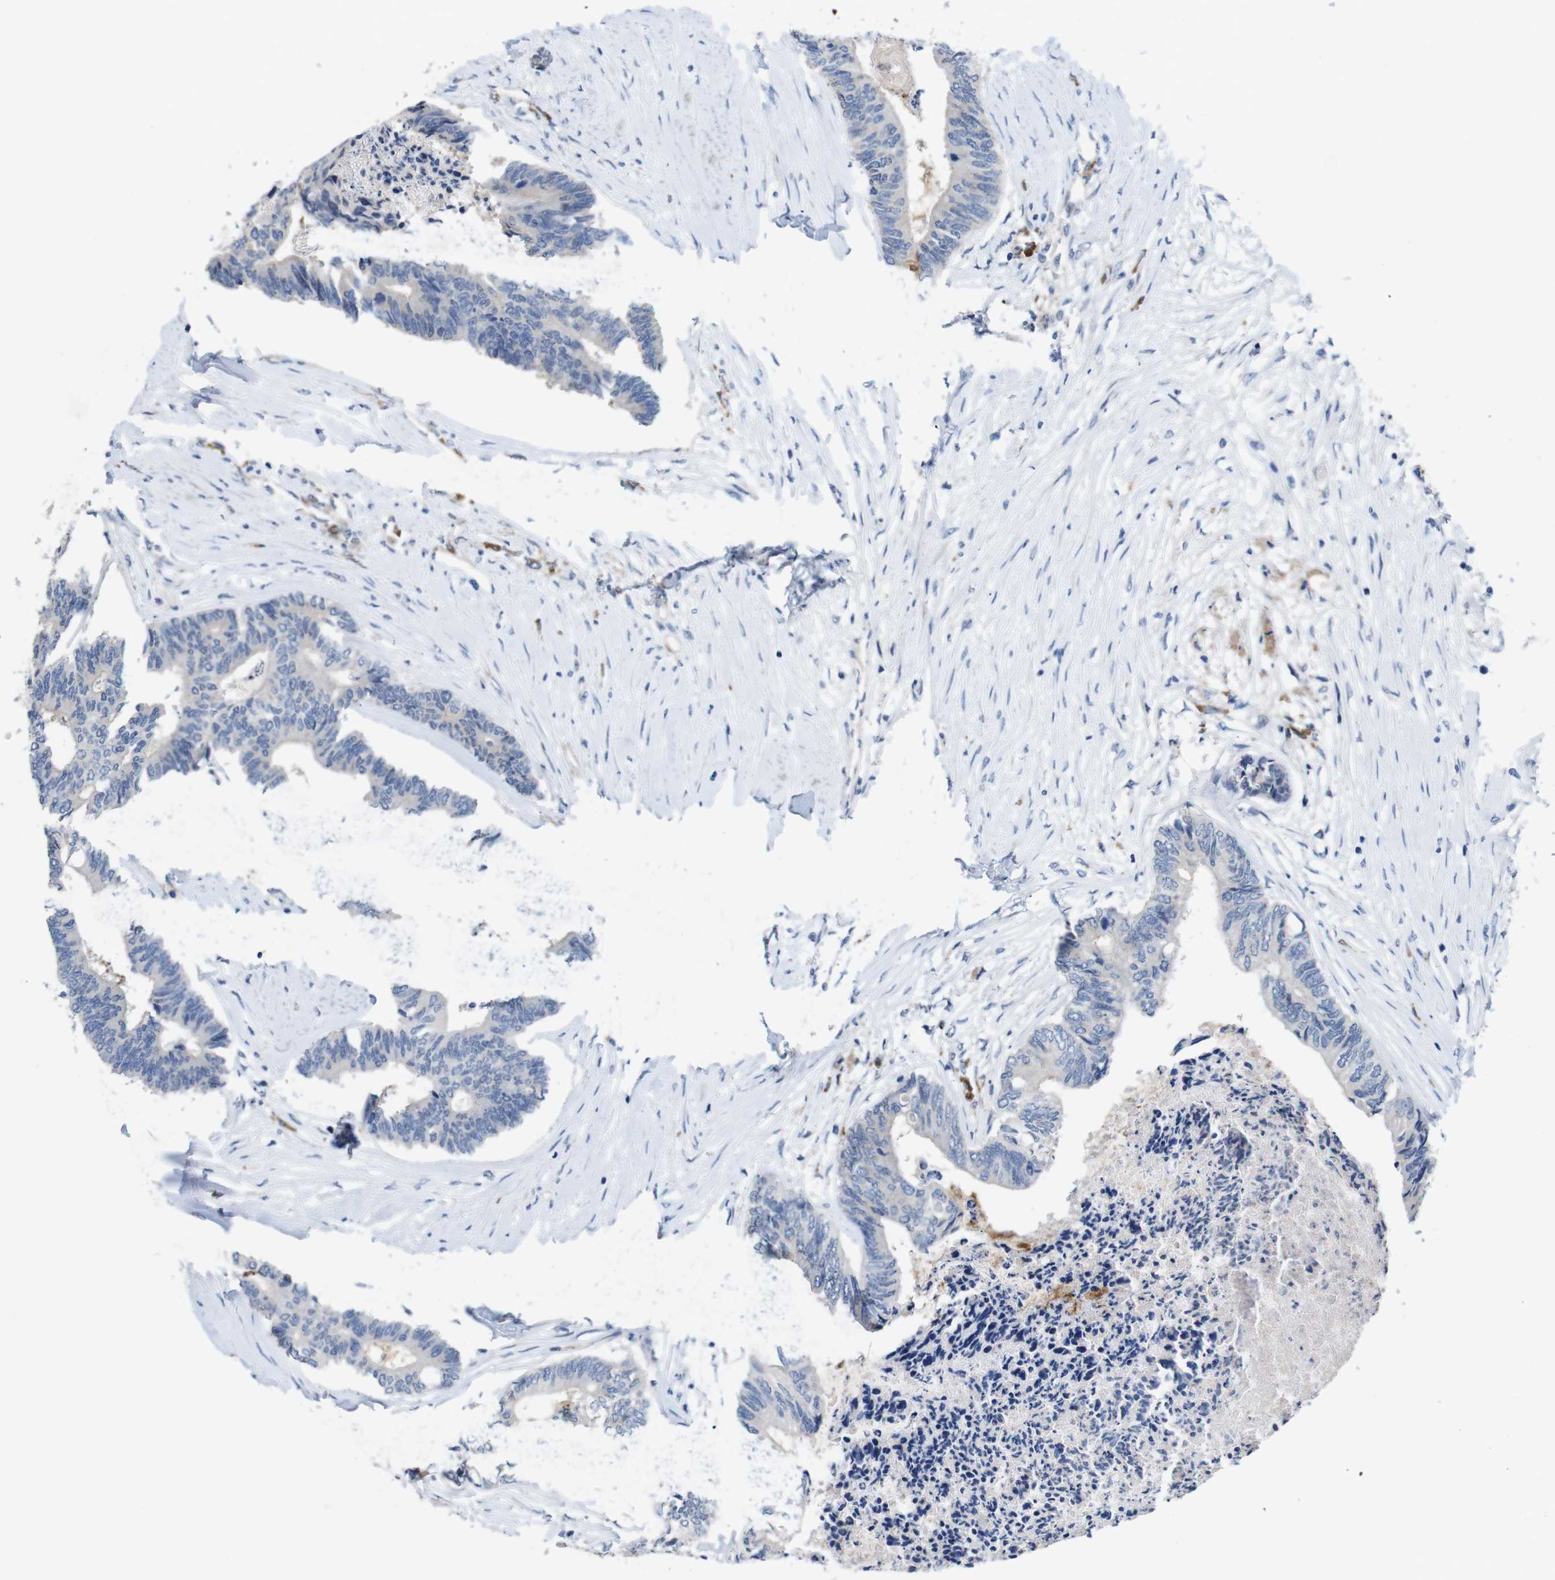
{"staining": {"intensity": "negative", "quantity": "none", "location": "none"}, "tissue": "colorectal cancer", "cell_type": "Tumor cells", "image_type": "cancer", "snomed": [{"axis": "morphology", "description": "Adenocarcinoma, NOS"}, {"axis": "topography", "description": "Rectum"}], "caption": "The photomicrograph demonstrates no significant staining in tumor cells of adenocarcinoma (colorectal).", "gene": "C1RL", "patient": {"sex": "male", "age": 63}}